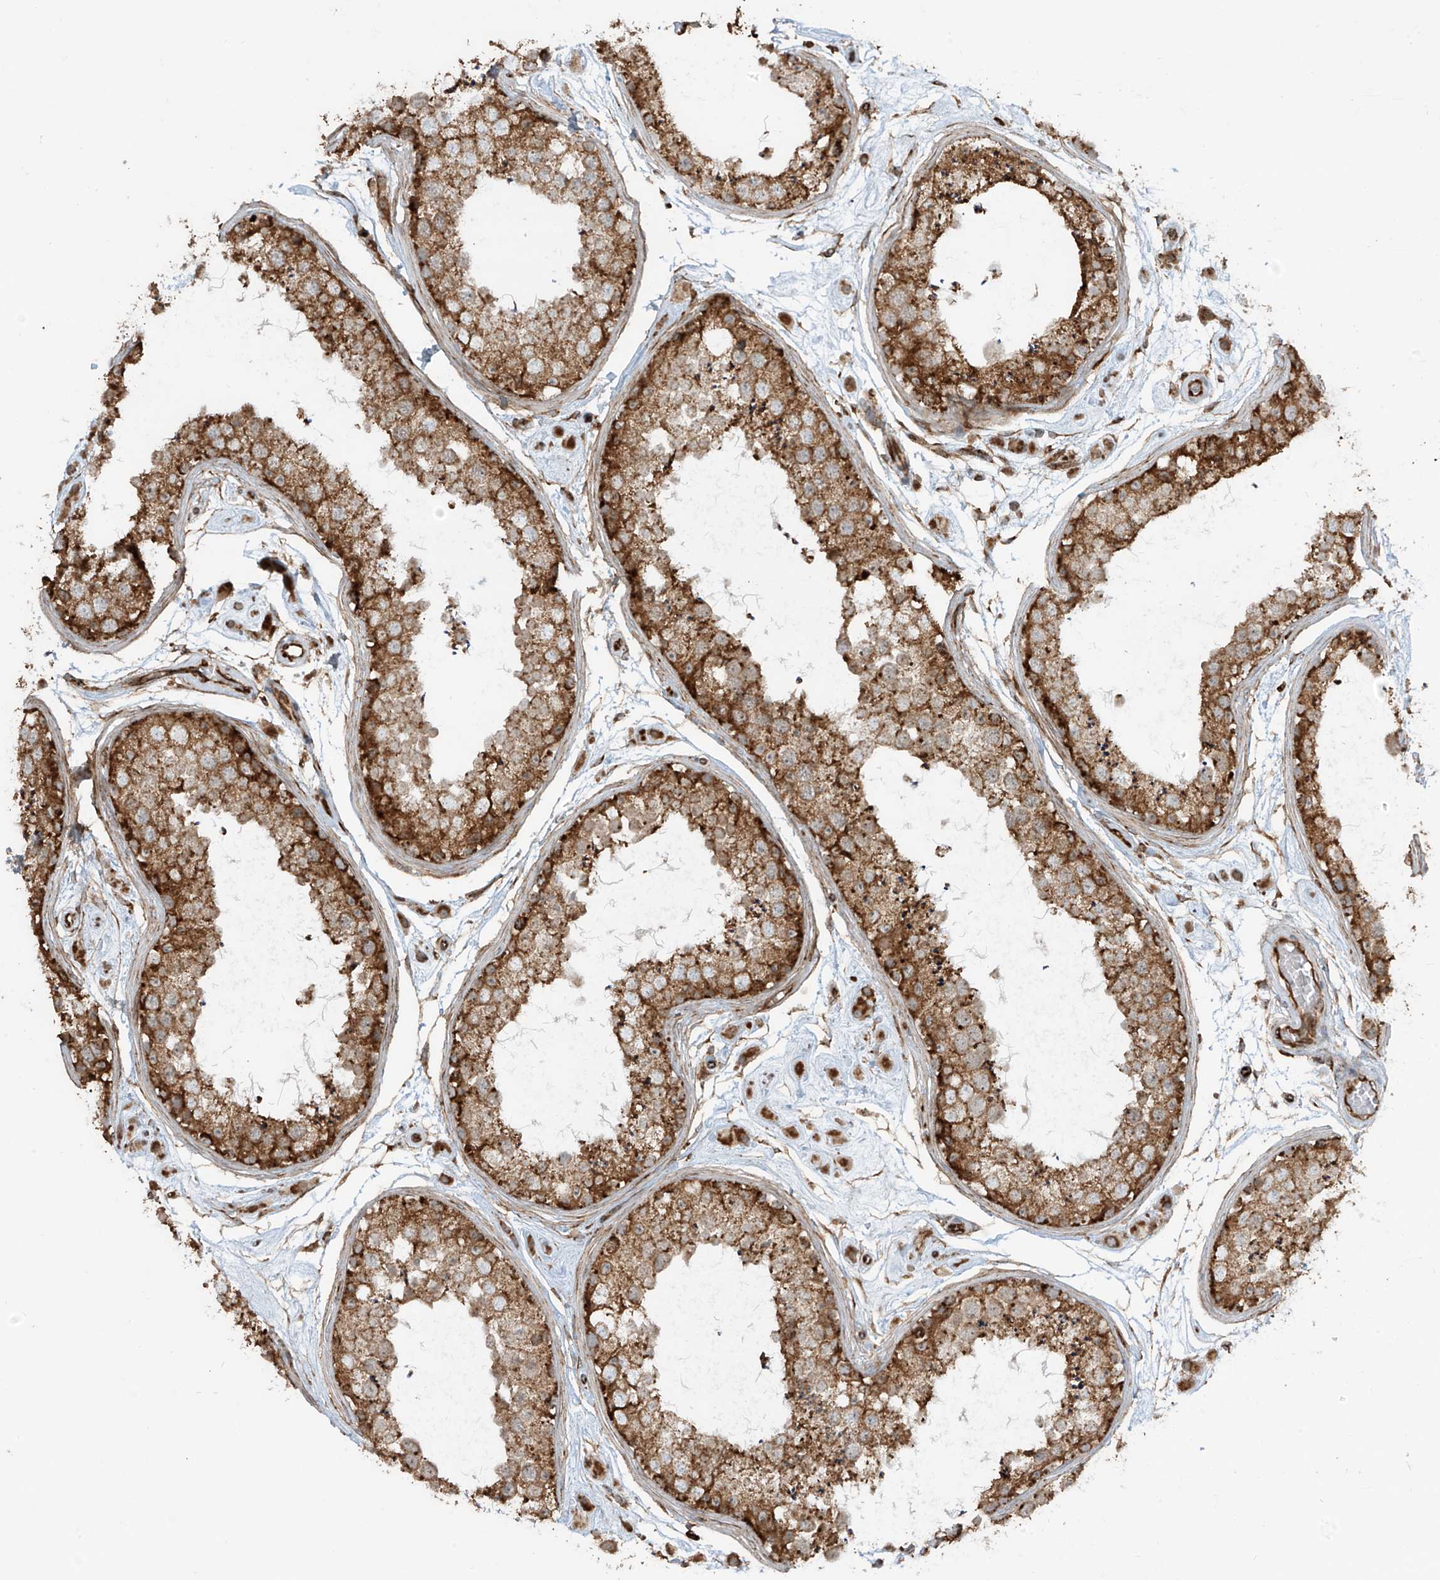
{"staining": {"intensity": "moderate", "quantity": ">75%", "location": "cytoplasmic/membranous"}, "tissue": "testis", "cell_type": "Cells in seminiferous ducts", "image_type": "normal", "snomed": [{"axis": "morphology", "description": "Normal tissue, NOS"}, {"axis": "topography", "description": "Testis"}], "caption": "This is an image of immunohistochemistry staining of normal testis, which shows moderate positivity in the cytoplasmic/membranous of cells in seminiferous ducts.", "gene": "EIF5B", "patient": {"sex": "male", "age": 25}}